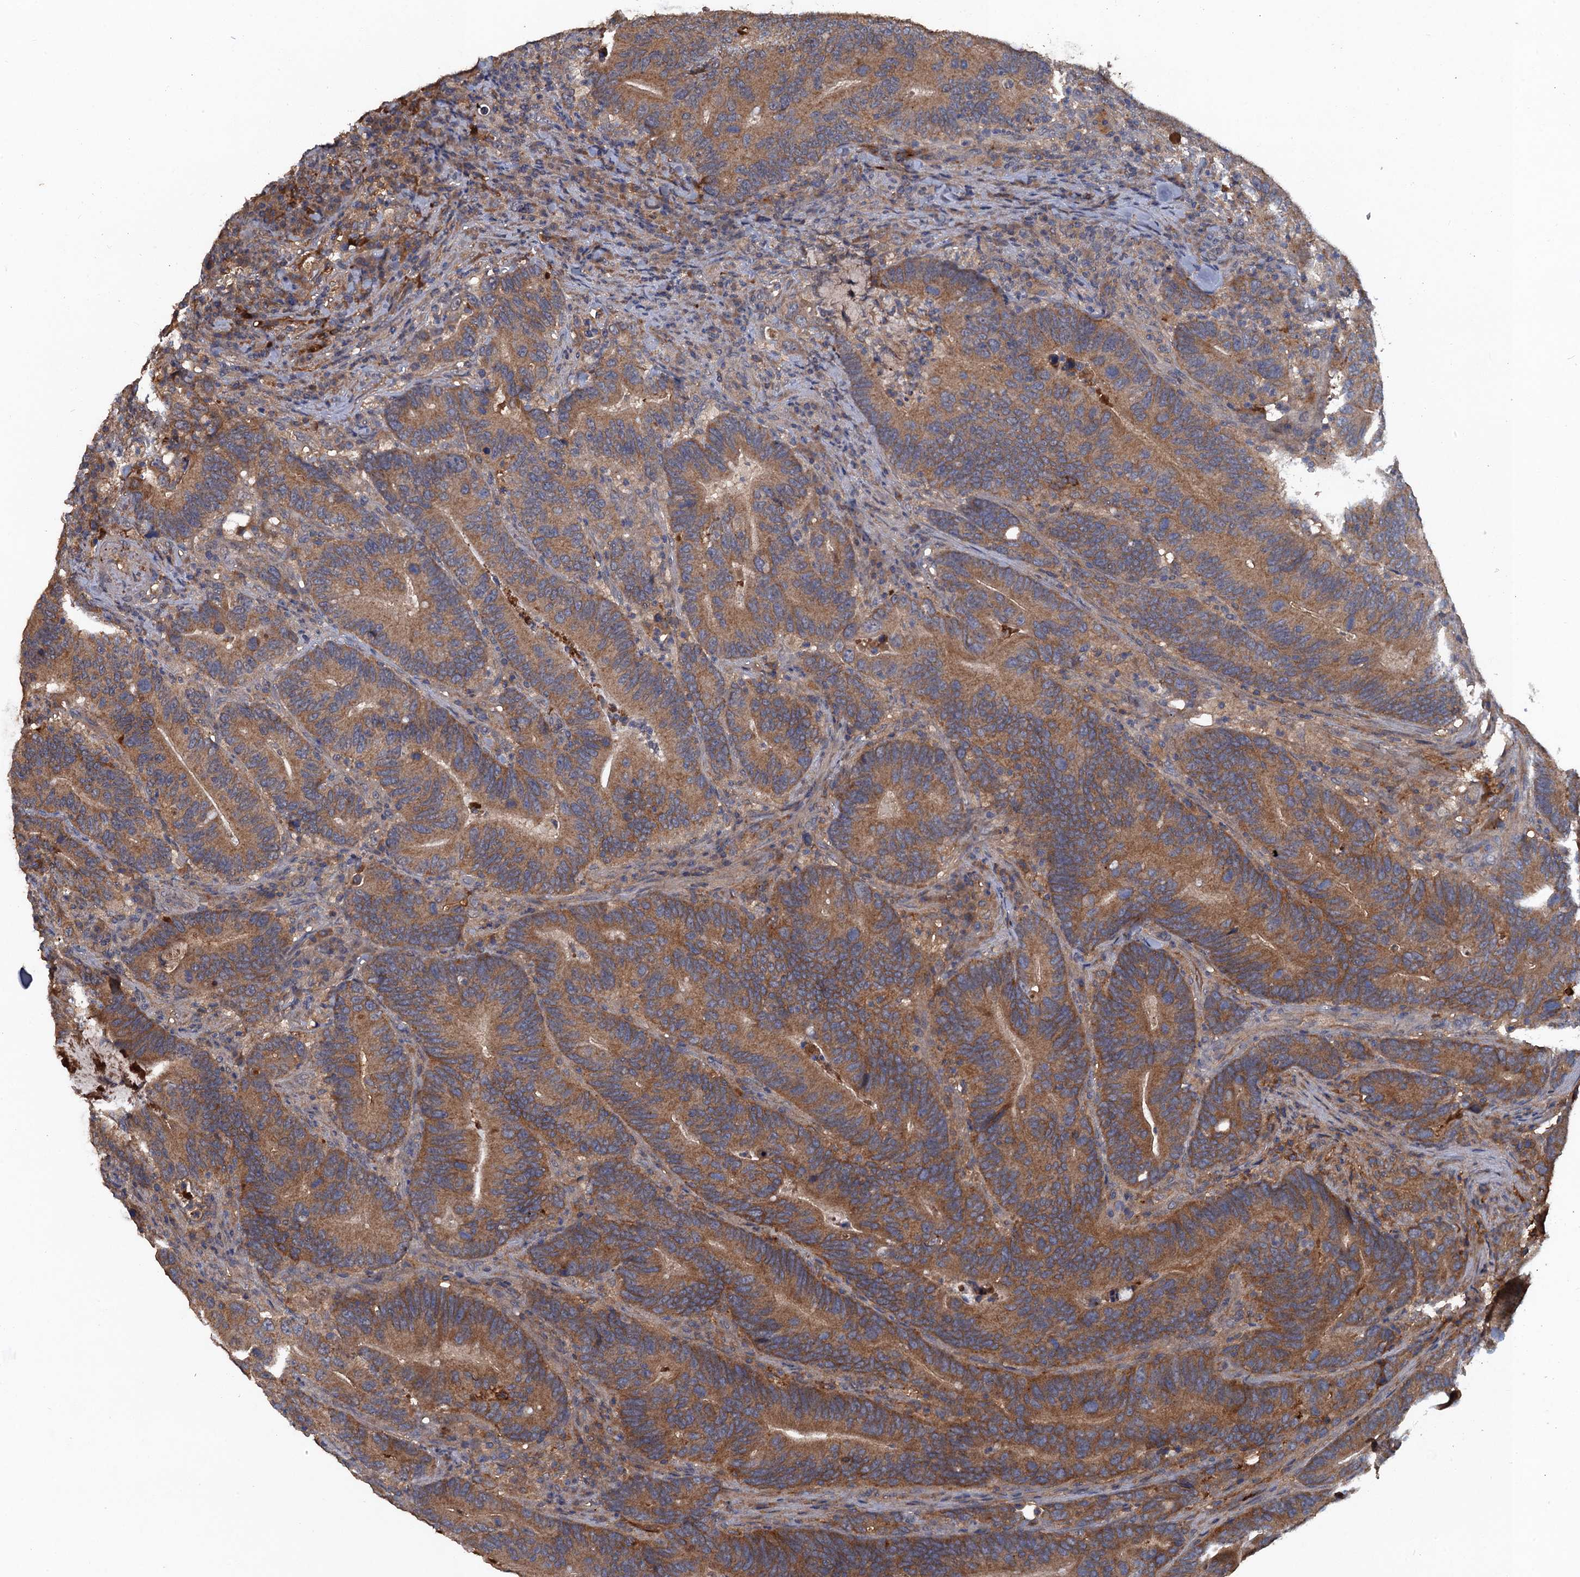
{"staining": {"intensity": "moderate", "quantity": ">75%", "location": "cytoplasmic/membranous"}, "tissue": "colorectal cancer", "cell_type": "Tumor cells", "image_type": "cancer", "snomed": [{"axis": "morphology", "description": "Adenocarcinoma, NOS"}, {"axis": "topography", "description": "Colon"}], "caption": "Immunohistochemistry staining of colorectal adenocarcinoma, which shows medium levels of moderate cytoplasmic/membranous positivity in approximately >75% of tumor cells indicating moderate cytoplasmic/membranous protein positivity. The staining was performed using DAB (brown) for protein detection and nuclei were counterstained in hematoxylin (blue).", "gene": "HAPLN3", "patient": {"sex": "female", "age": 66}}